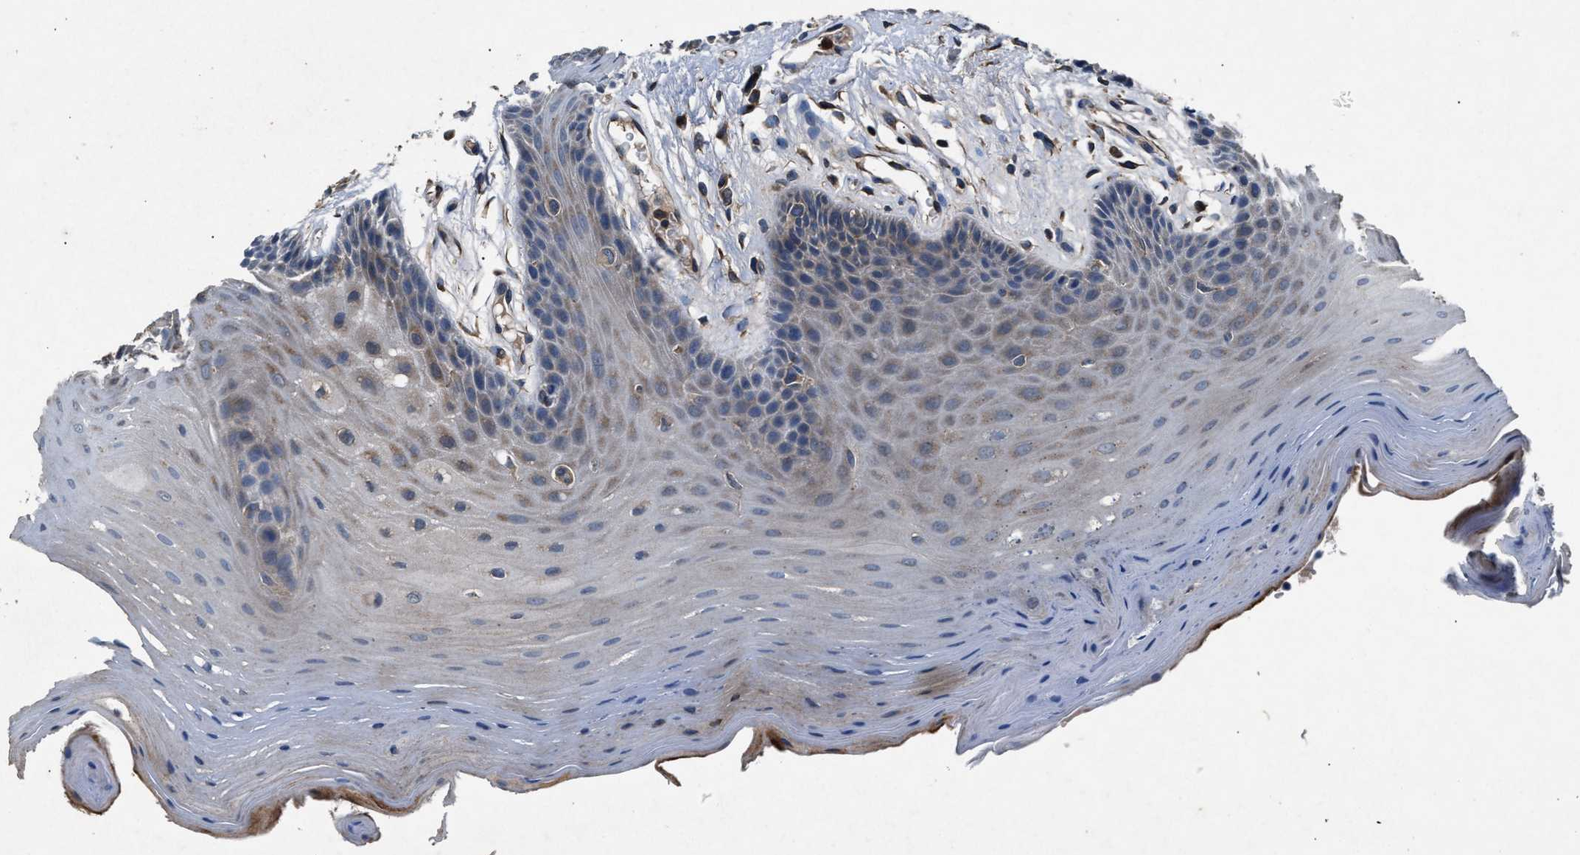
{"staining": {"intensity": "negative", "quantity": "none", "location": "none"}, "tissue": "oral mucosa", "cell_type": "Squamous epithelial cells", "image_type": "normal", "snomed": [{"axis": "morphology", "description": "Normal tissue, NOS"}, {"axis": "morphology", "description": "Squamous cell carcinoma, NOS"}, {"axis": "topography", "description": "Oral tissue"}, {"axis": "topography", "description": "Head-Neck"}], "caption": "This is an immunohistochemistry (IHC) histopathology image of unremarkable human oral mucosa. There is no staining in squamous epithelial cells.", "gene": "PPID", "patient": {"sex": "male", "age": 71}}